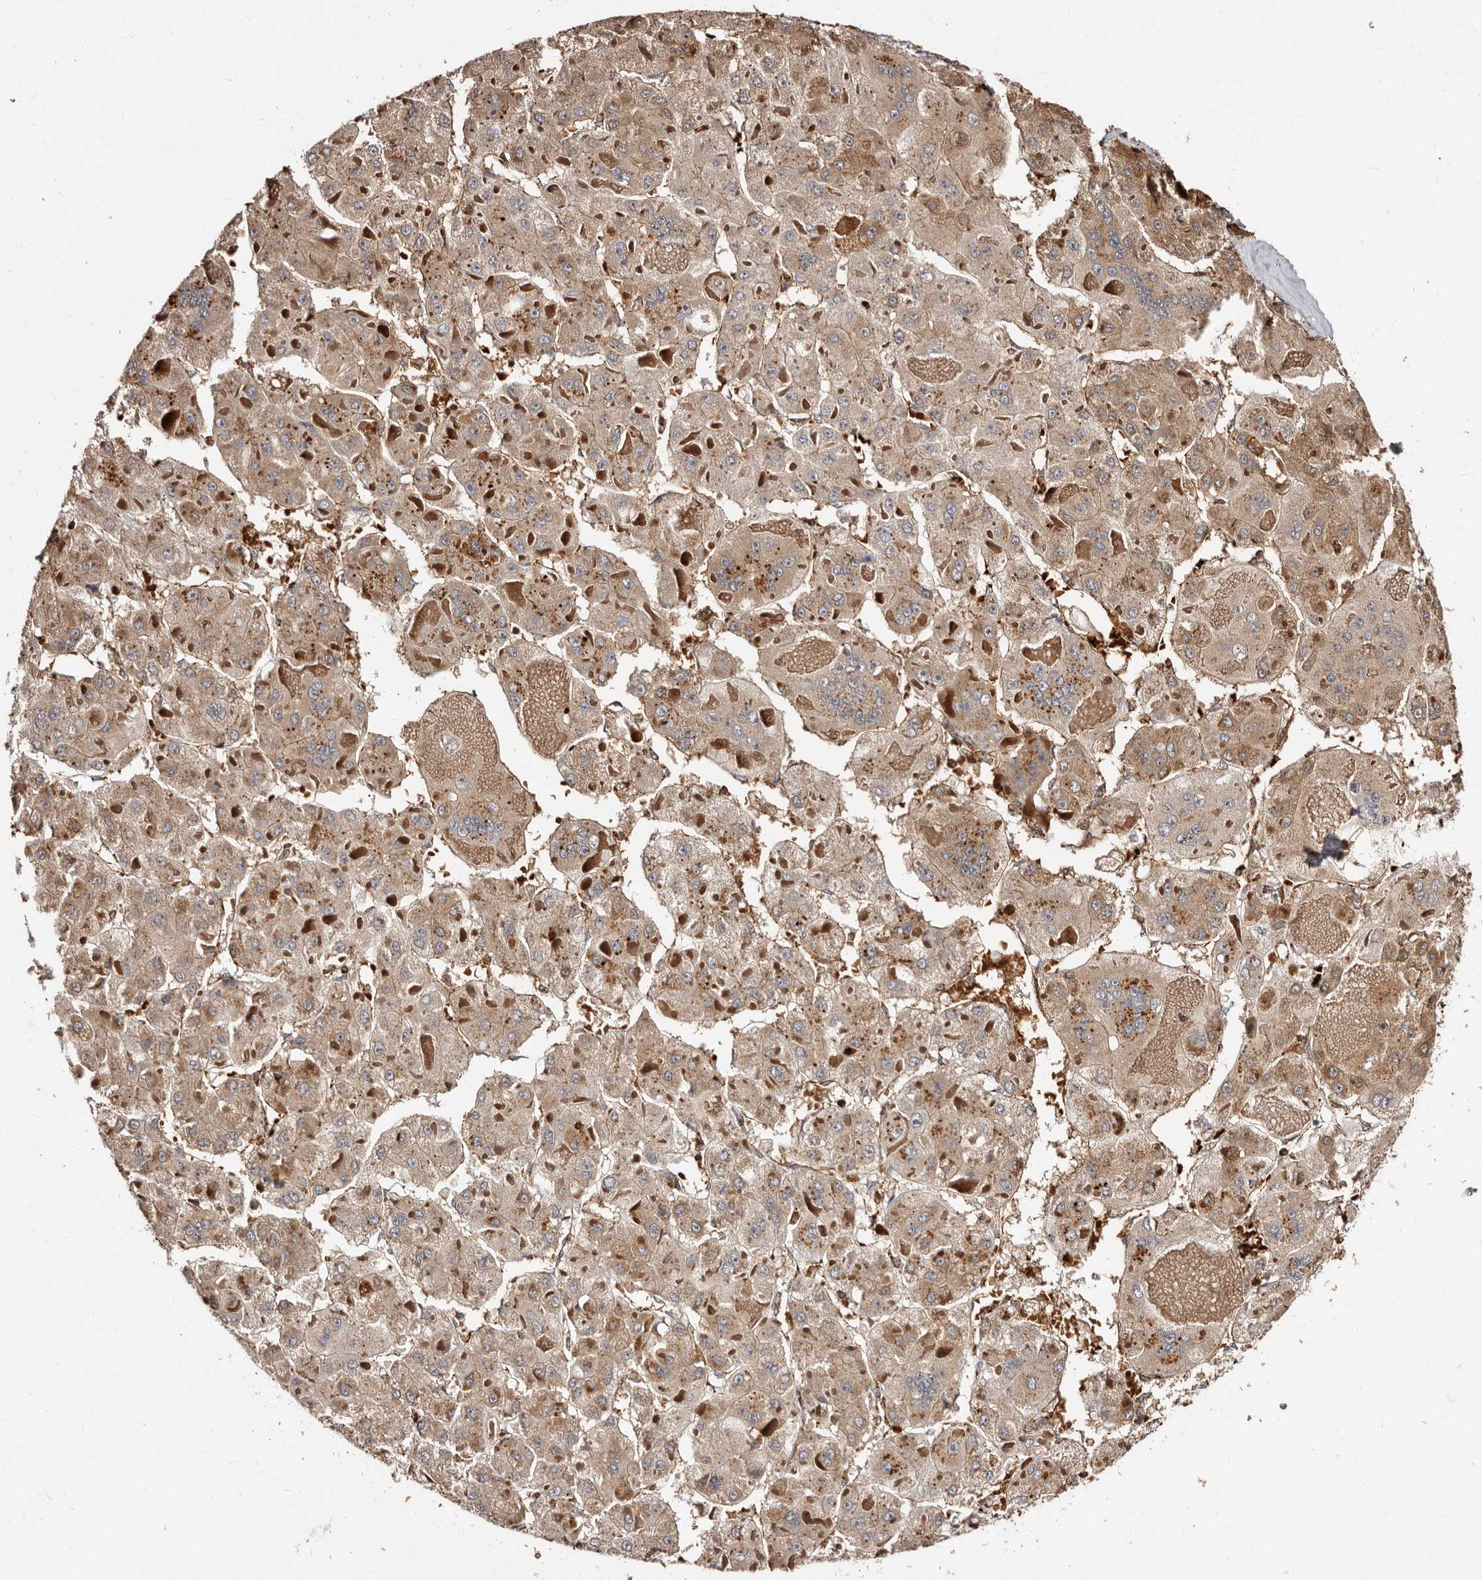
{"staining": {"intensity": "moderate", "quantity": ">75%", "location": "cytoplasmic/membranous"}, "tissue": "liver cancer", "cell_type": "Tumor cells", "image_type": "cancer", "snomed": [{"axis": "morphology", "description": "Carcinoma, Hepatocellular, NOS"}, {"axis": "topography", "description": "Liver"}], "caption": "DAB (3,3'-diaminobenzidine) immunohistochemical staining of liver hepatocellular carcinoma displays moderate cytoplasmic/membranous protein positivity in approximately >75% of tumor cells.", "gene": "BAX", "patient": {"sex": "female", "age": 73}}